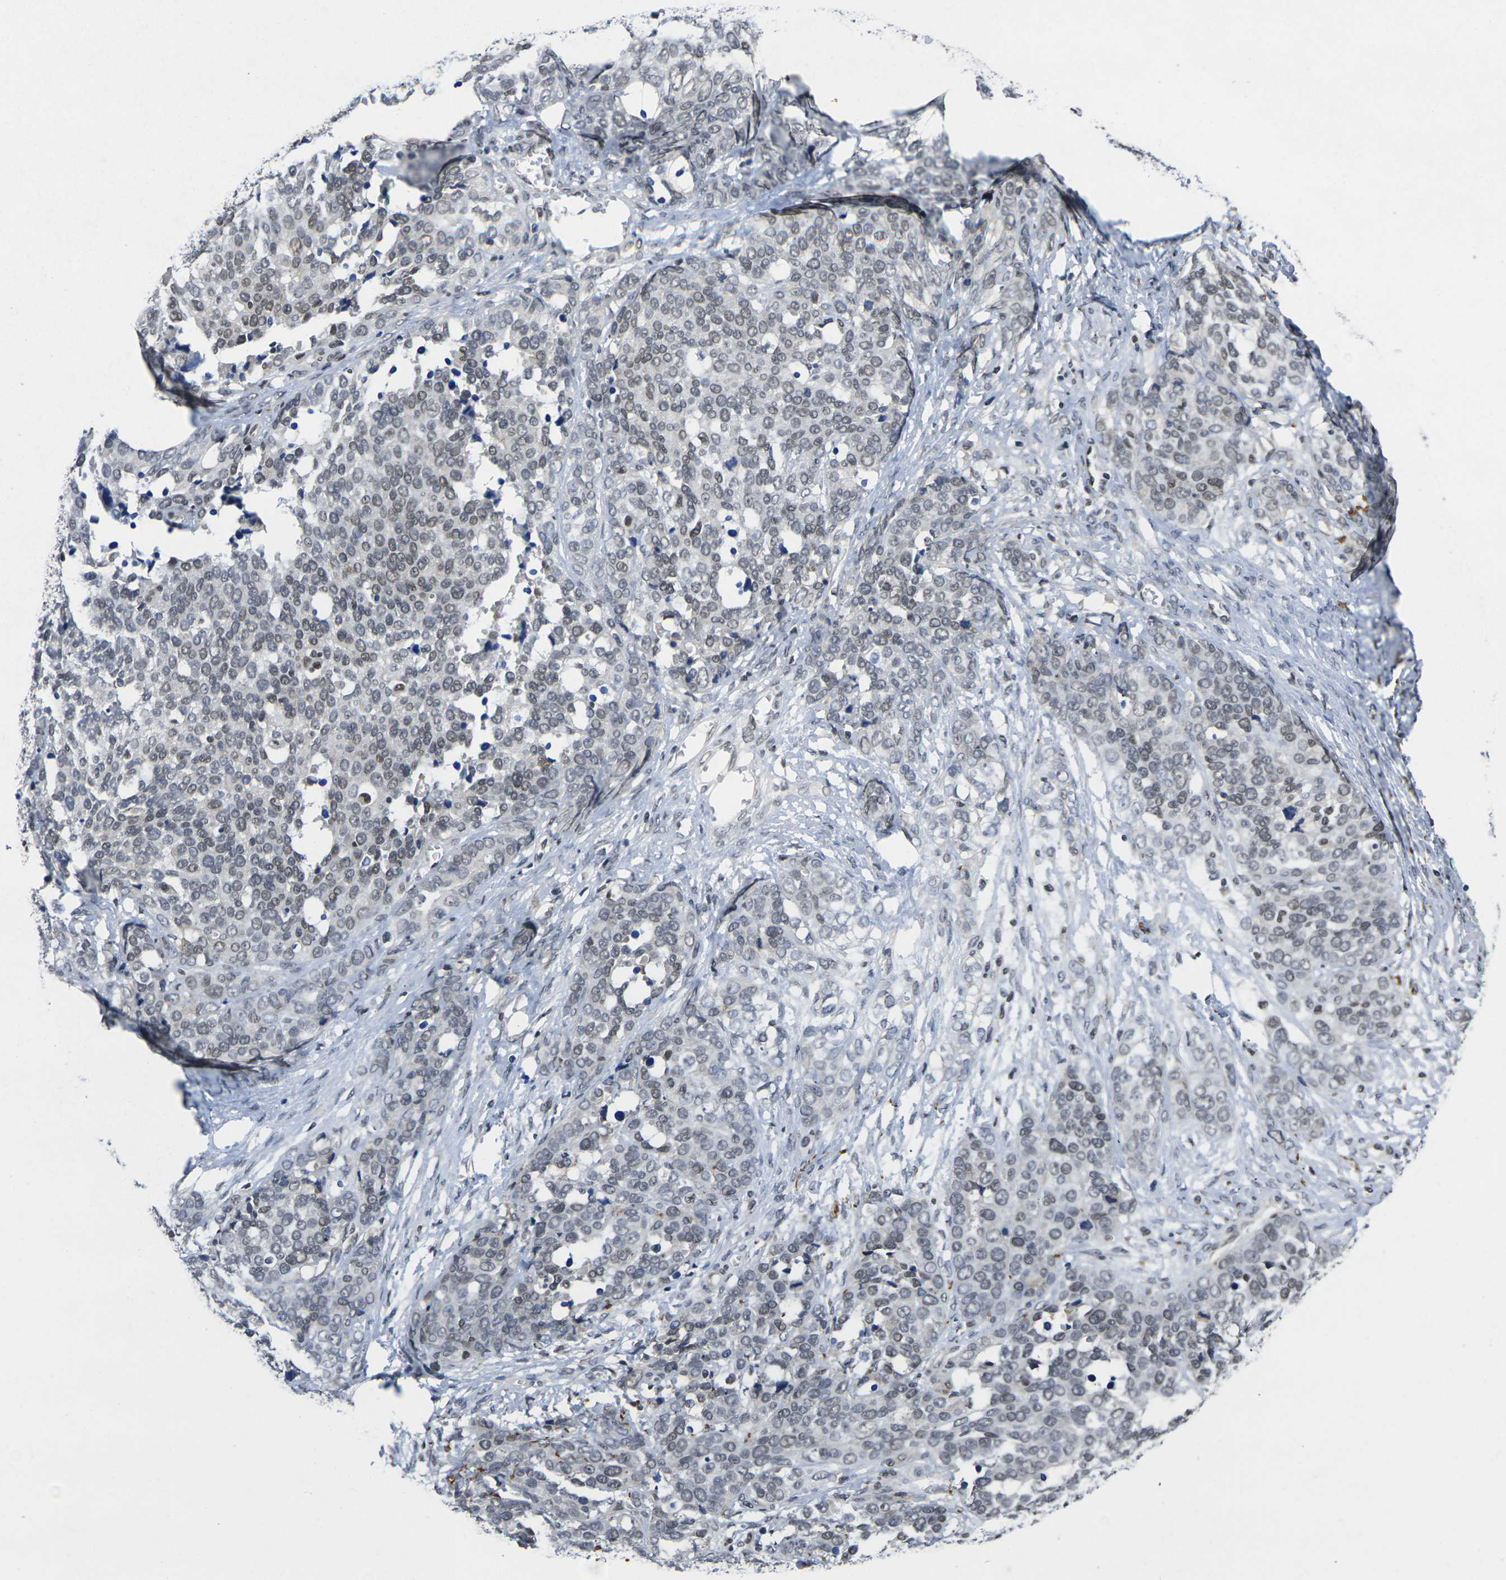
{"staining": {"intensity": "moderate", "quantity": "25%-75%", "location": "nuclear"}, "tissue": "ovarian cancer", "cell_type": "Tumor cells", "image_type": "cancer", "snomed": [{"axis": "morphology", "description": "Cystadenocarcinoma, serous, NOS"}, {"axis": "topography", "description": "Ovary"}], "caption": "Tumor cells exhibit moderate nuclear staining in approximately 25%-75% of cells in serous cystadenocarcinoma (ovarian).", "gene": "RBM7", "patient": {"sex": "female", "age": 44}}